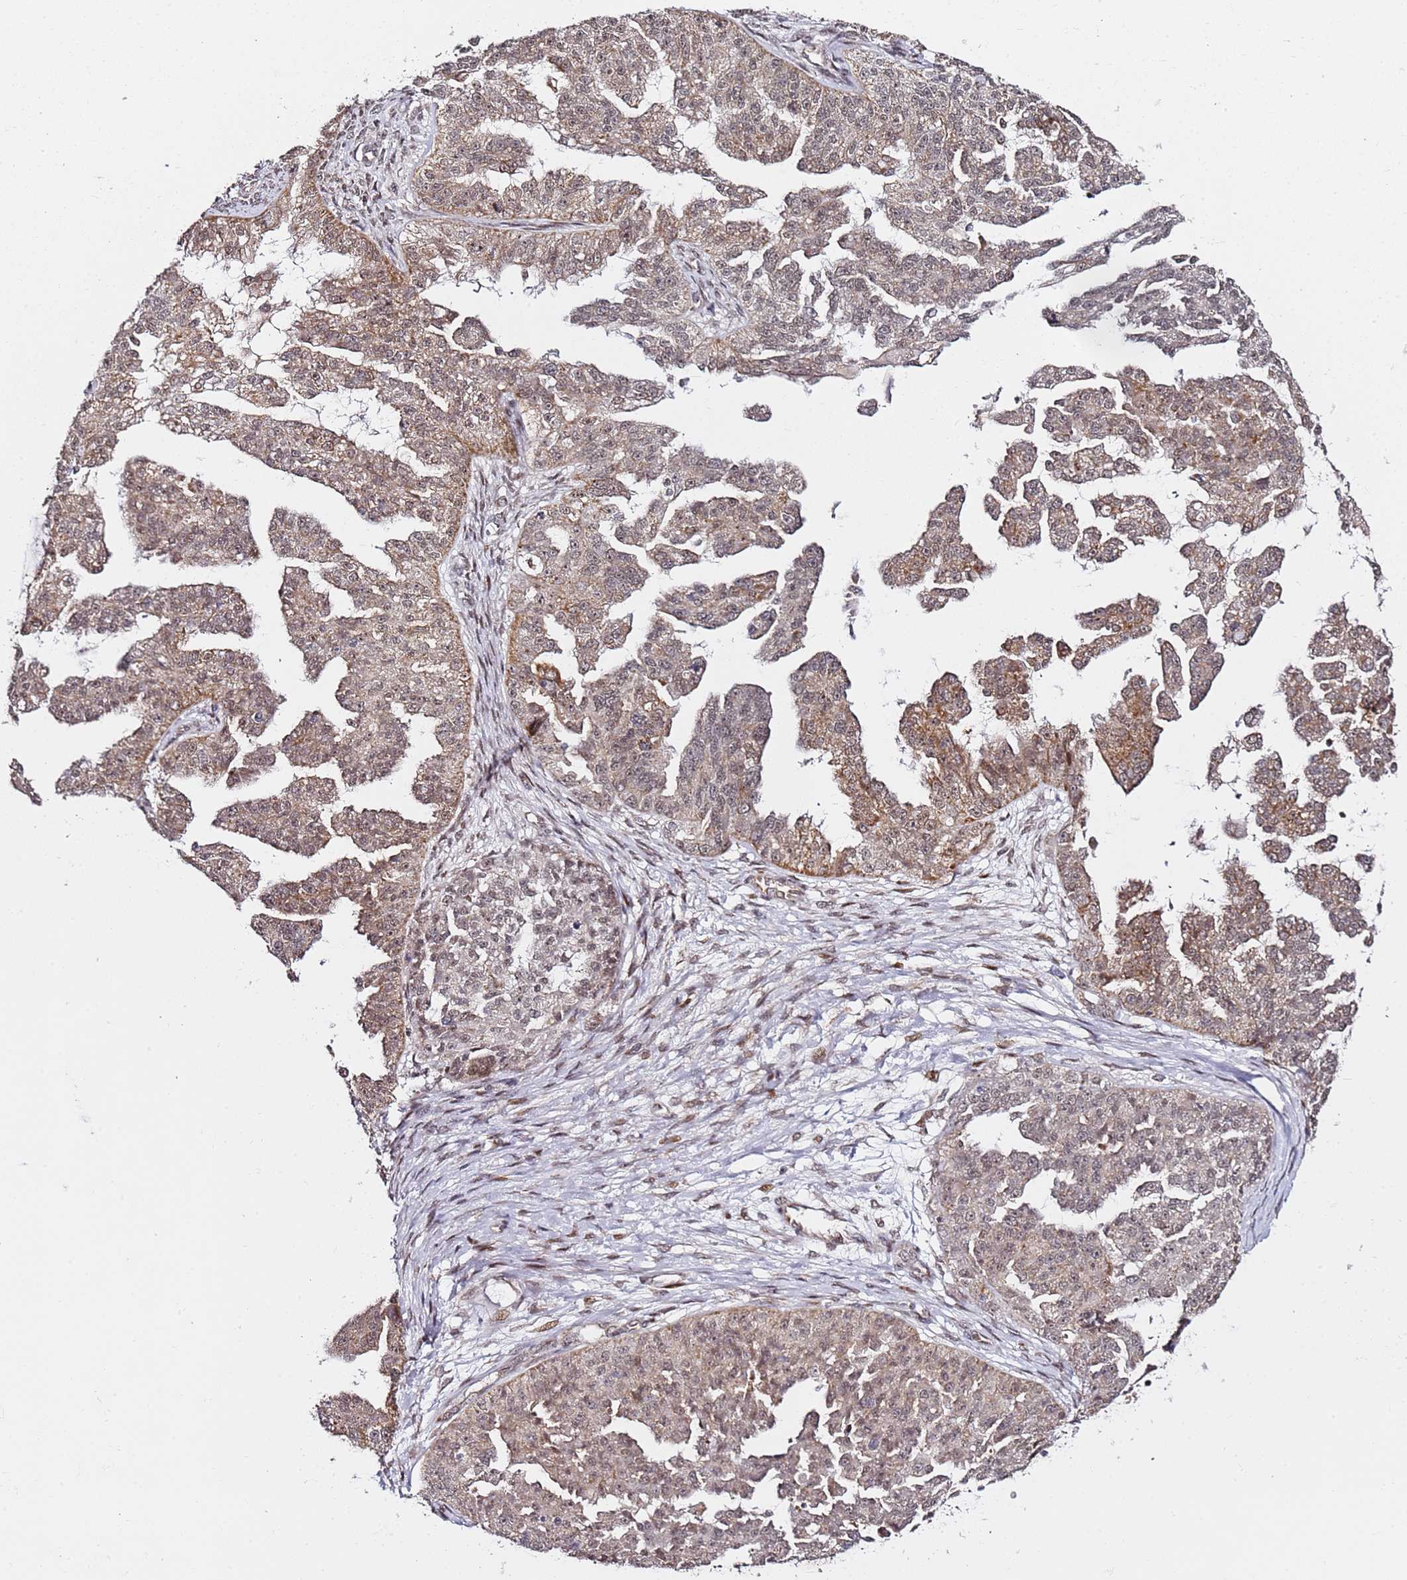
{"staining": {"intensity": "moderate", "quantity": "25%-75%", "location": "cytoplasmic/membranous,nuclear"}, "tissue": "ovarian cancer", "cell_type": "Tumor cells", "image_type": "cancer", "snomed": [{"axis": "morphology", "description": "Cystadenocarcinoma, serous, NOS"}, {"axis": "topography", "description": "Ovary"}], "caption": "The photomicrograph exhibits immunohistochemical staining of ovarian serous cystadenocarcinoma. There is moderate cytoplasmic/membranous and nuclear positivity is identified in about 25%-75% of tumor cells.", "gene": "TP53AIP1", "patient": {"sex": "female", "age": 58}}